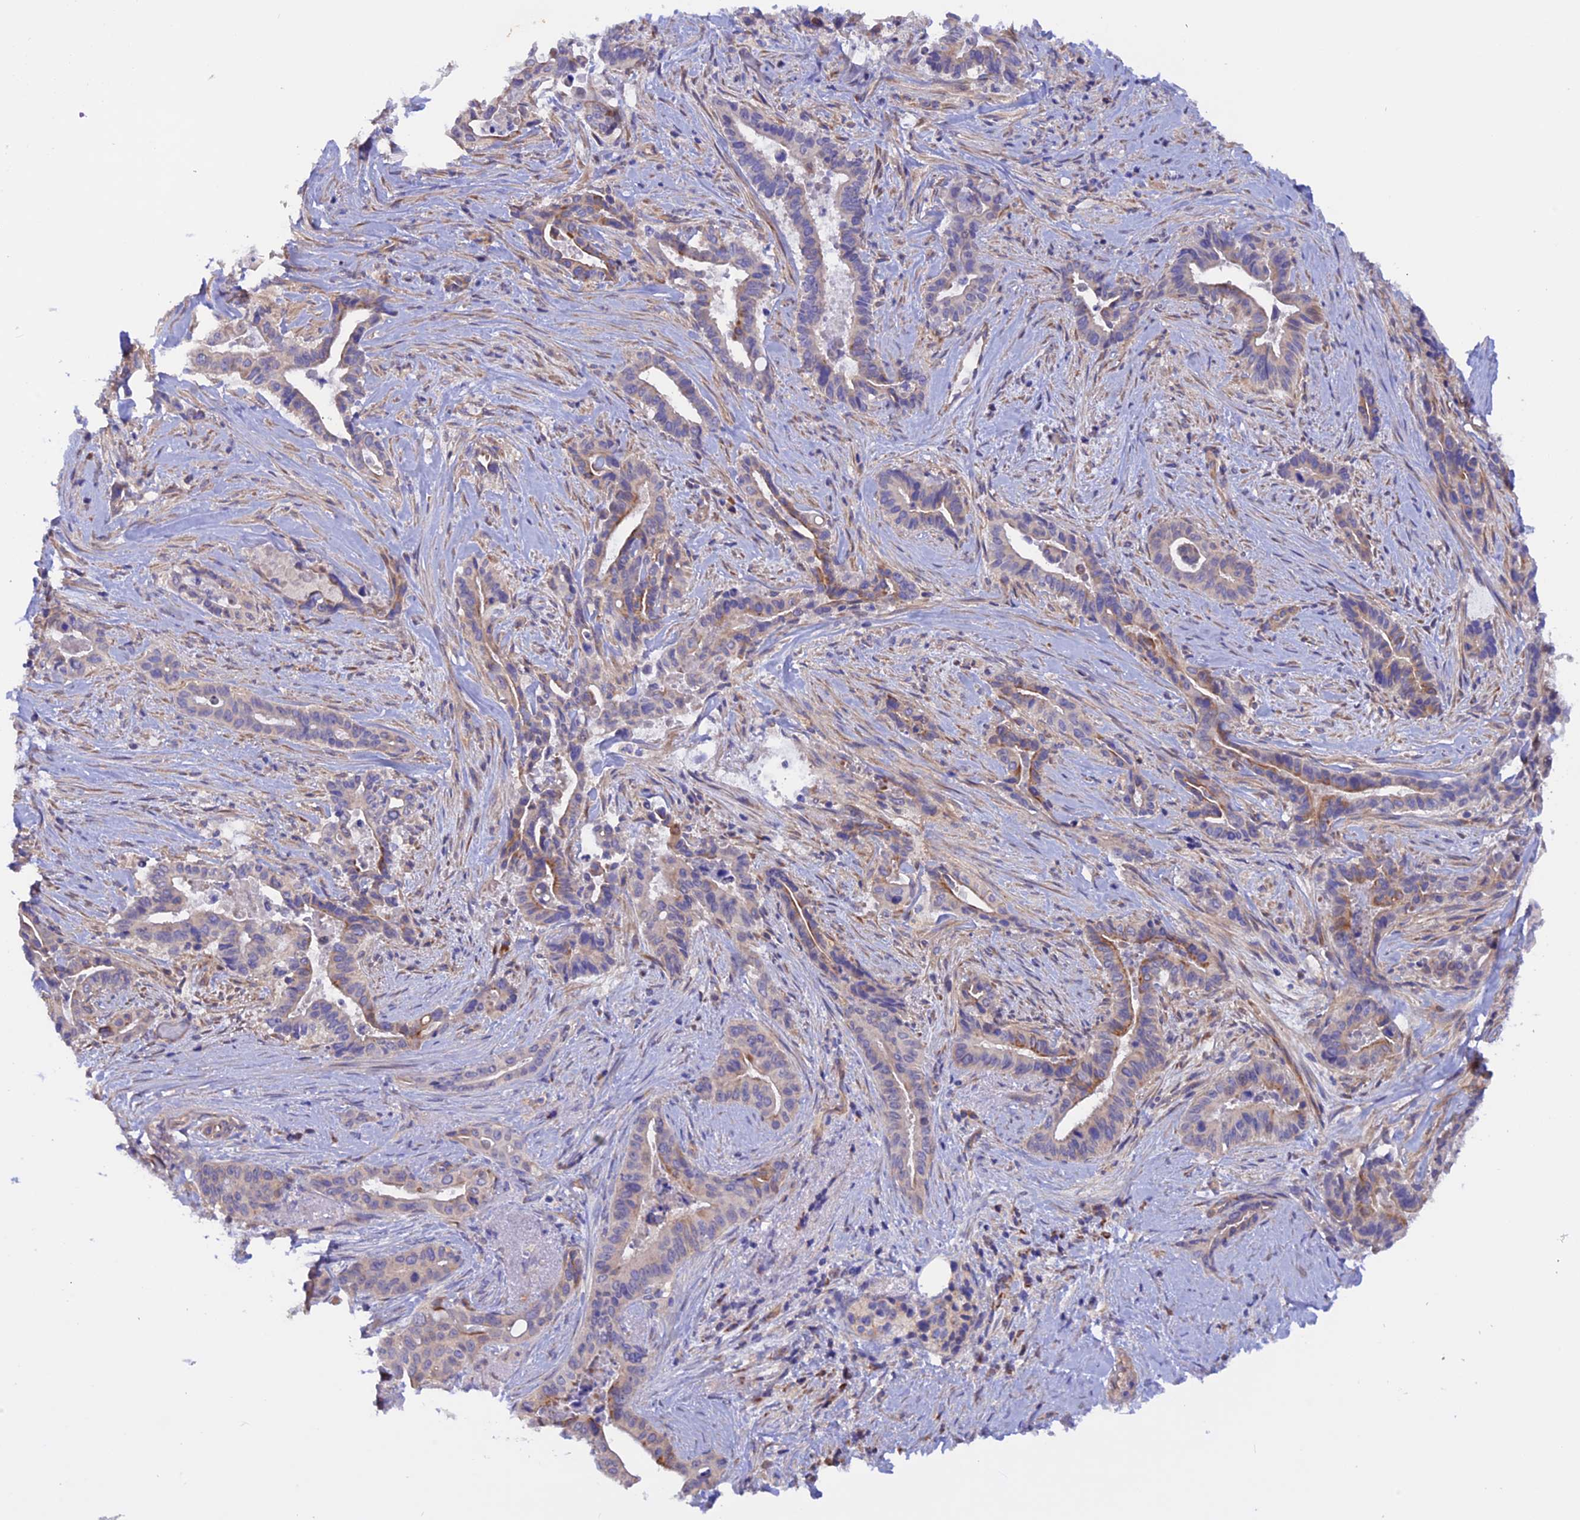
{"staining": {"intensity": "moderate", "quantity": "<25%", "location": "cytoplasmic/membranous"}, "tissue": "pancreatic cancer", "cell_type": "Tumor cells", "image_type": "cancer", "snomed": [{"axis": "morphology", "description": "Adenocarcinoma, NOS"}, {"axis": "topography", "description": "Pancreas"}], "caption": "Tumor cells show low levels of moderate cytoplasmic/membranous expression in approximately <25% of cells in human adenocarcinoma (pancreatic).", "gene": "HYCC1", "patient": {"sex": "female", "age": 77}}